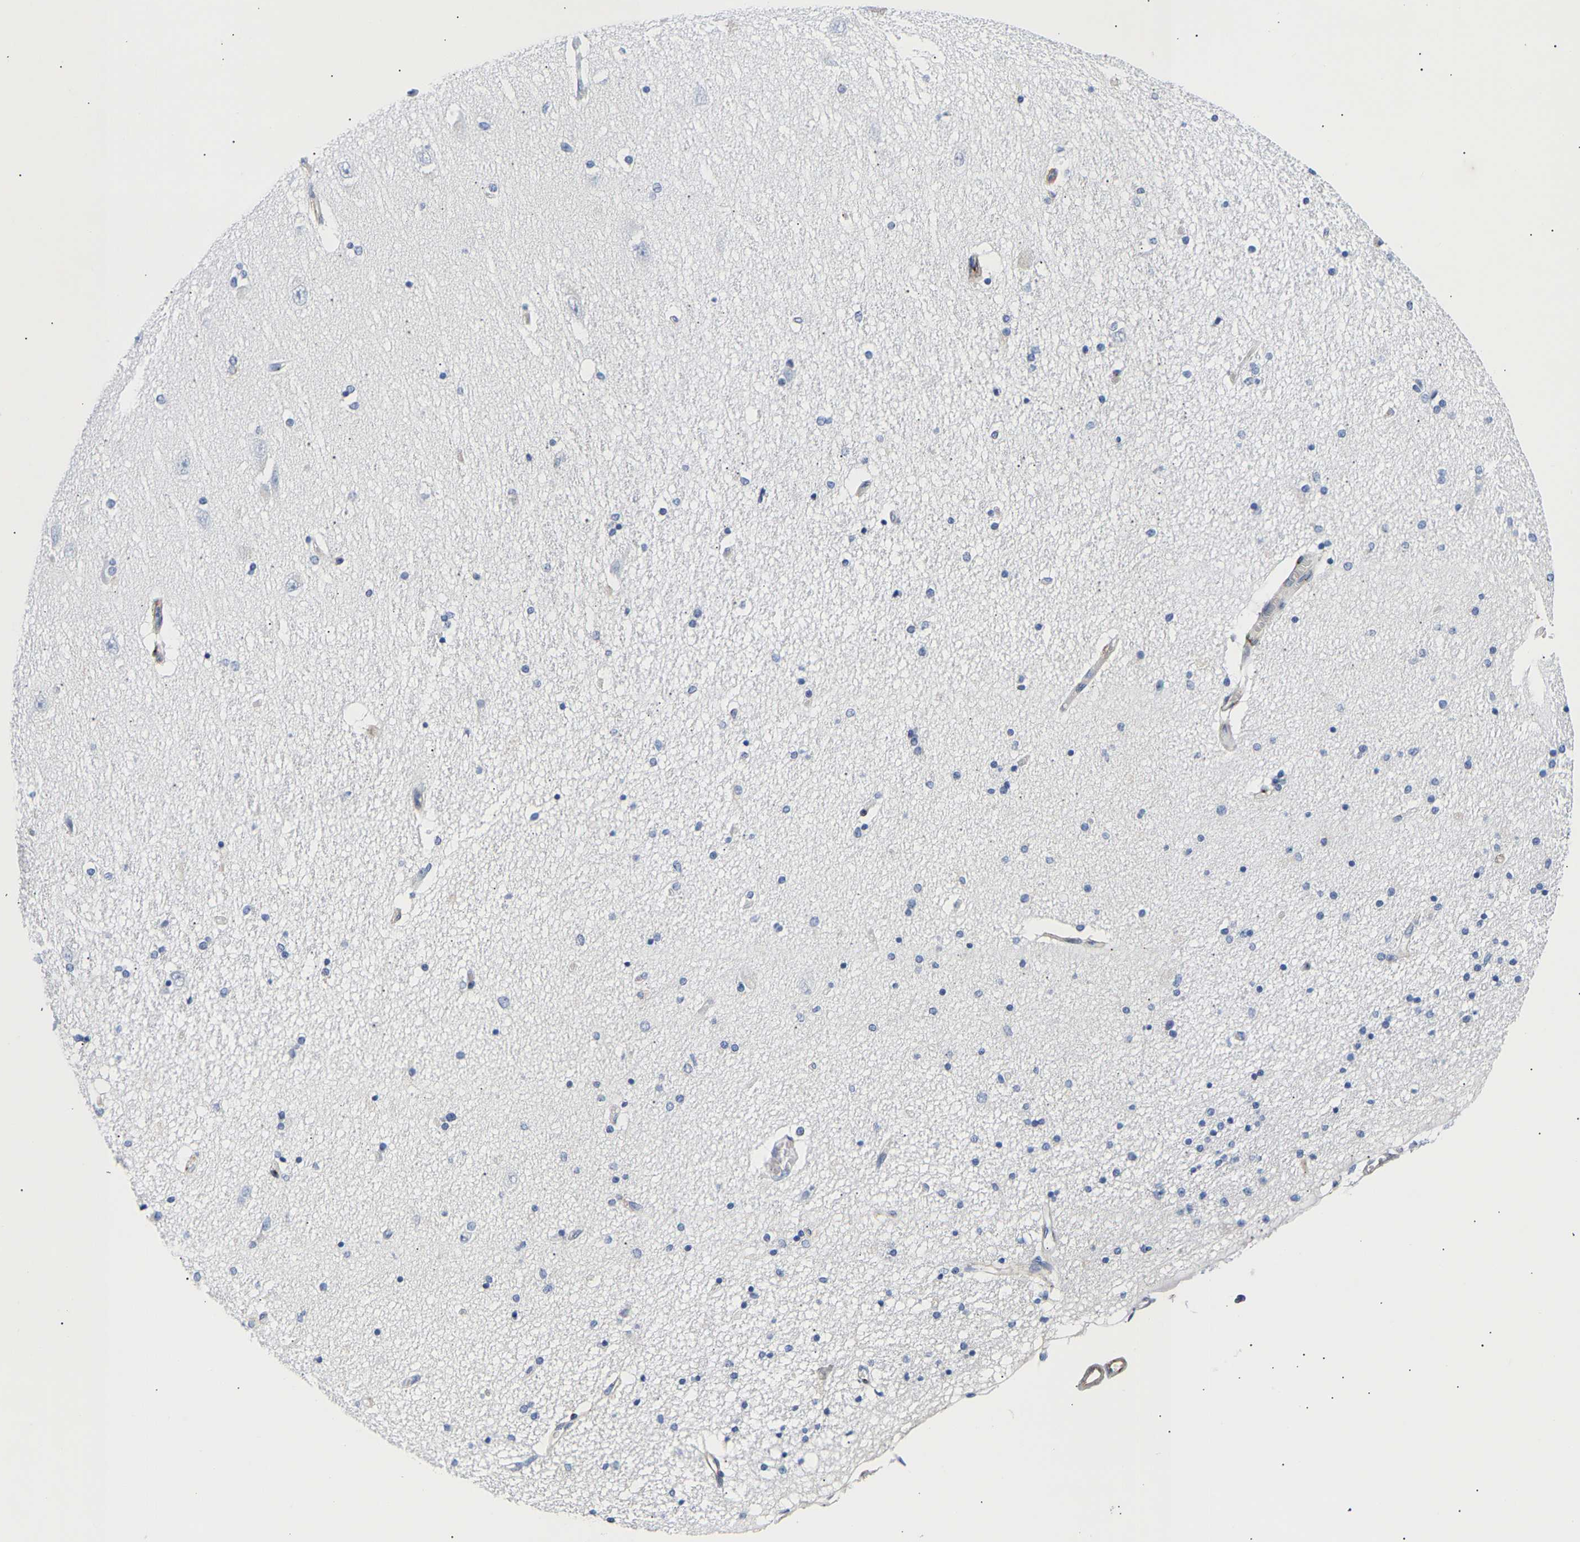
{"staining": {"intensity": "negative", "quantity": "none", "location": "none"}, "tissue": "hippocampus", "cell_type": "Glial cells", "image_type": "normal", "snomed": [{"axis": "morphology", "description": "Normal tissue, NOS"}, {"axis": "topography", "description": "Hippocampus"}], "caption": "High magnification brightfield microscopy of benign hippocampus stained with DAB (3,3'-diaminobenzidine) (brown) and counterstained with hematoxylin (blue): glial cells show no significant expression. (Brightfield microscopy of DAB immunohistochemistry (IHC) at high magnification).", "gene": "IGFBP7", "patient": {"sex": "female", "age": 54}}